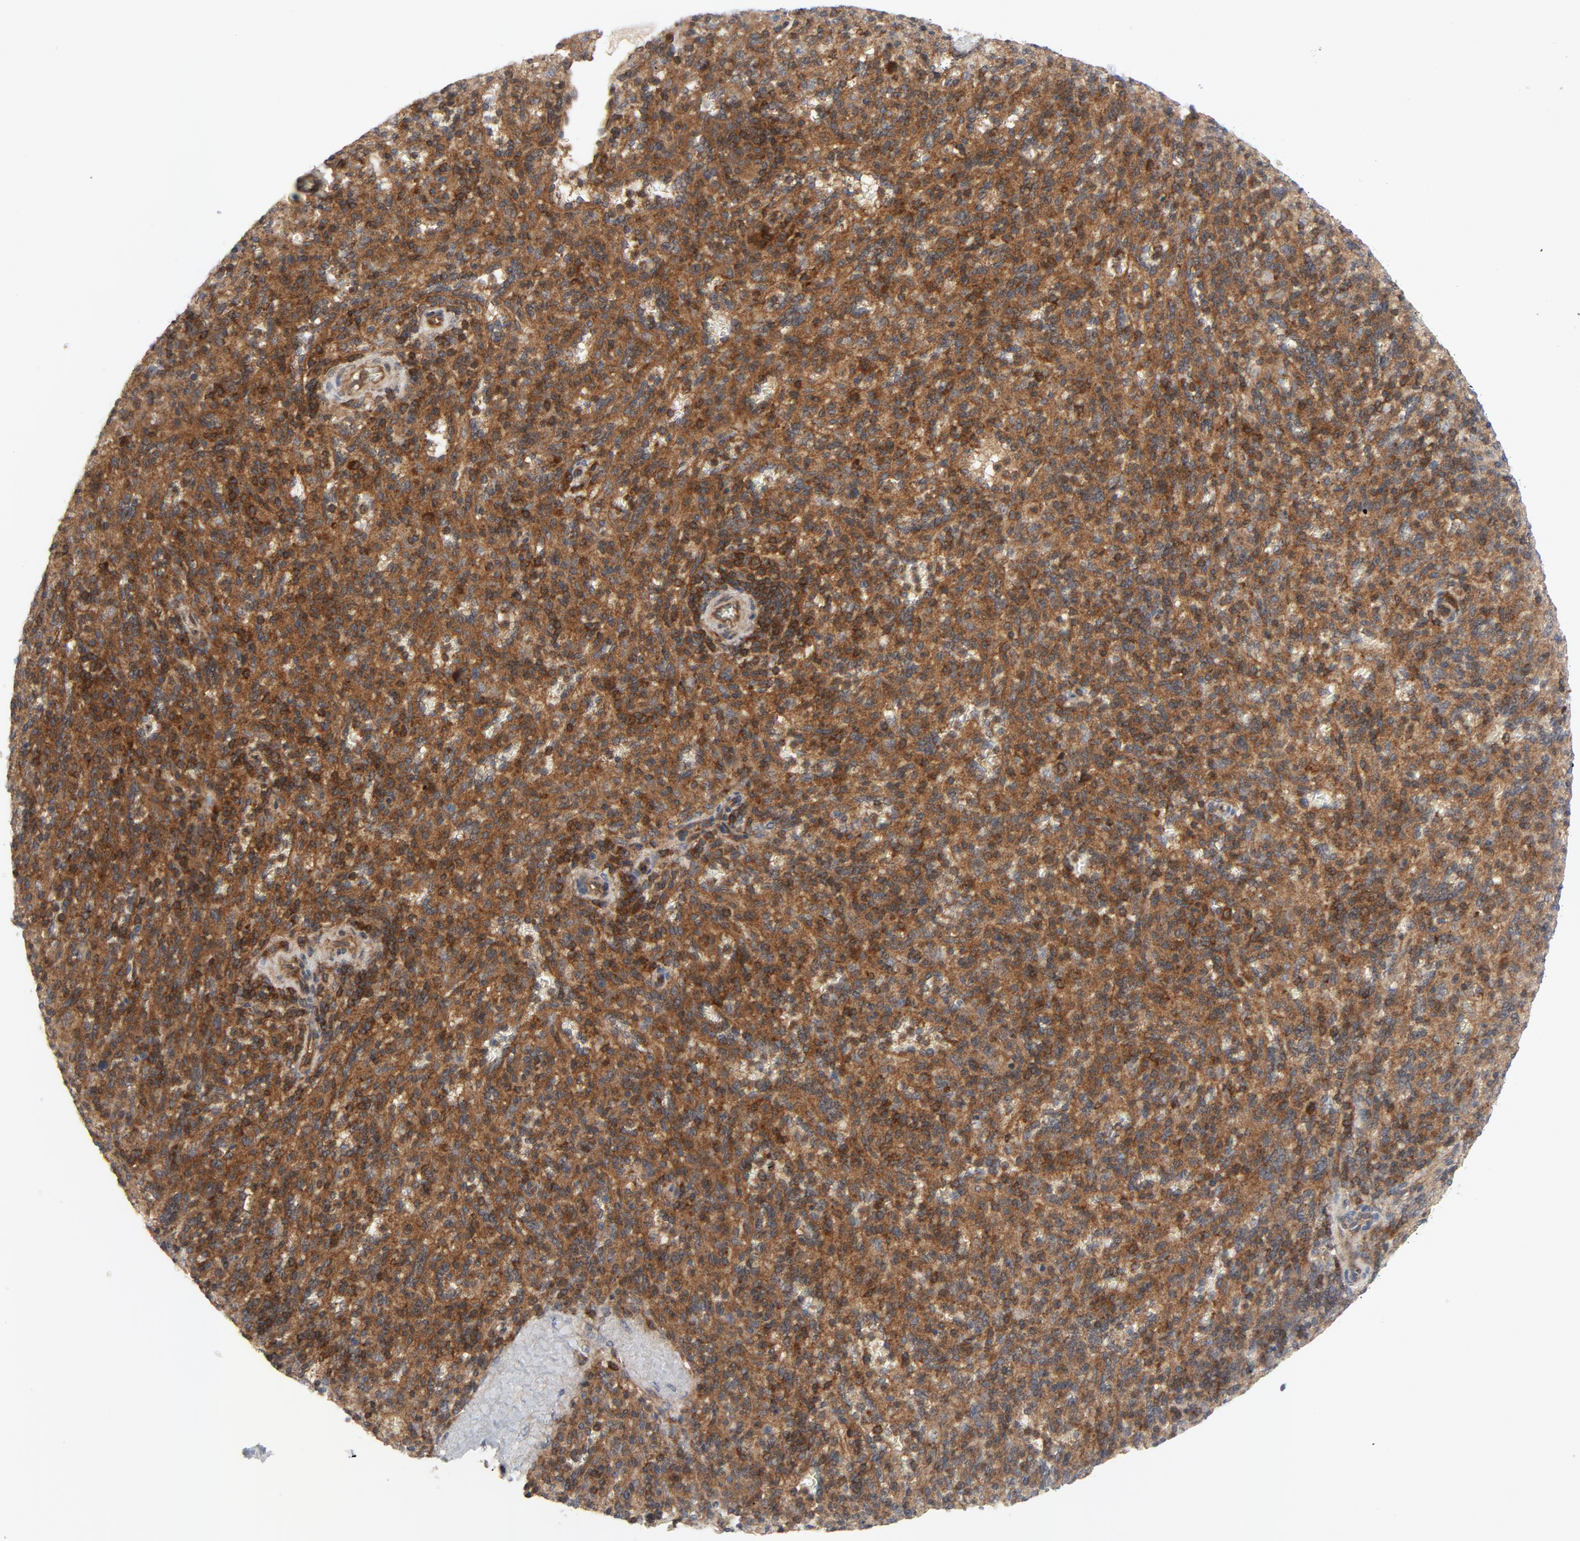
{"staining": {"intensity": "weak", "quantity": ">75%", "location": "cytoplasmic/membranous"}, "tissue": "spleen", "cell_type": "Cells in red pulp", "image_type": "normal", "snomed": [{"axis": "morphology", "description": "Normal tissue, NOS"}, {"axis": "topography", "description": "Spleen"}], "caption": "Immunohistochemistry (IHC) histopathology image of unremarkable spleen stained for a protein (brown), which displays low levels of weak cytoplasmic/membranous staining in approximately >75% of cells in red pulp.", "gene": "TSG101", "patient": {"sex": "male", "age": 36}}